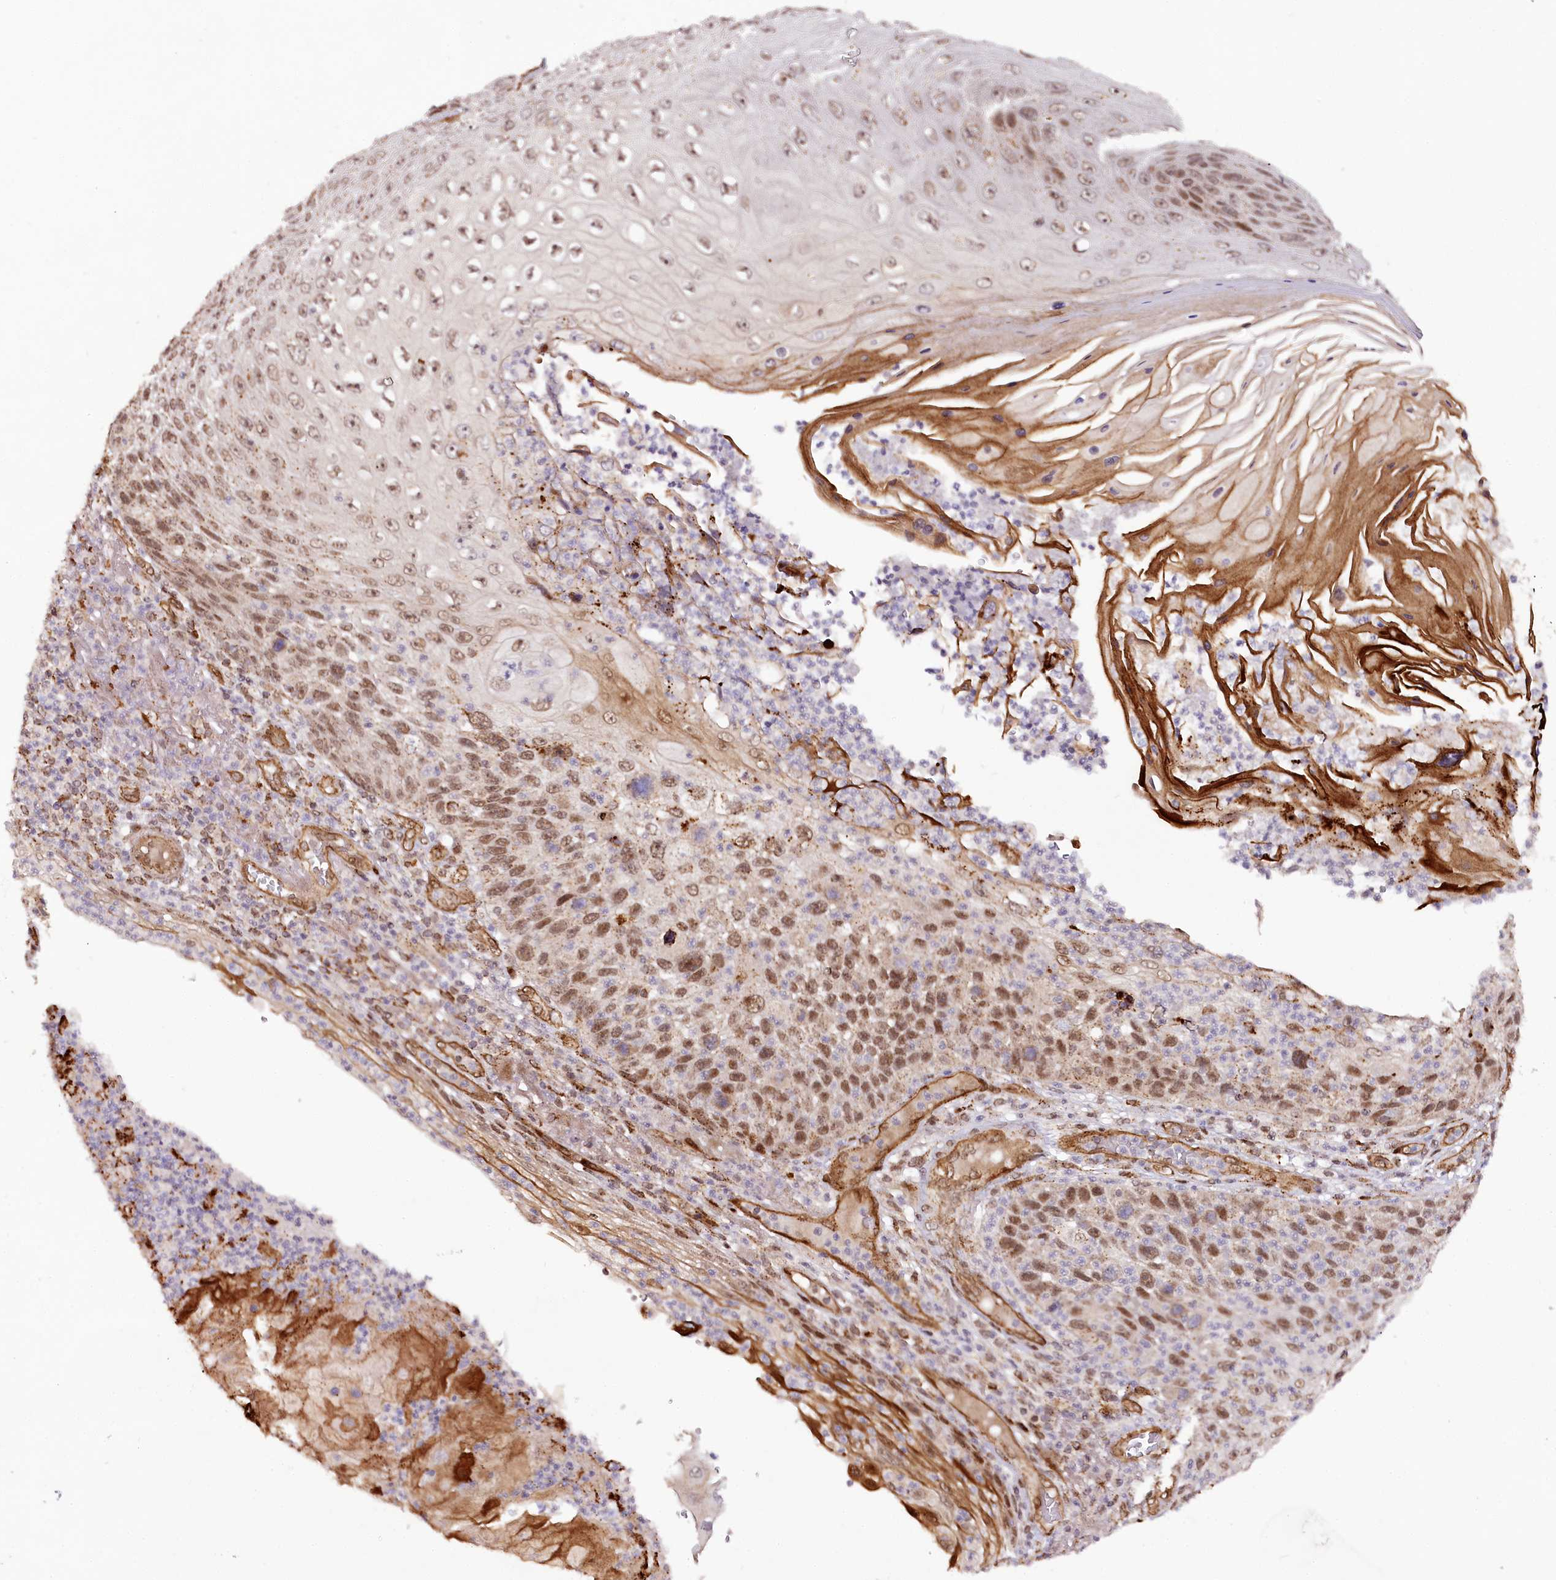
{"staining": {"intensity": "moderate", "quantity": "25%-75%", "location": "nuclear"}, "tissue": "skin cancer", "cell_type": "Tumor cells", "image_type": "cancer", "snomed": [{"axis": "morphology", "description": "Squamous cell carcinoma, NOS"}, {"axis": "topography", "description": "Skin"}], "caption": "Immunohistochemistry (IHC) histopathology image of neoplastic tissue: human skin cancer (squamous cell carcinoma) stained using immunohistochemistry (IHC) displays medium levels of moderate protein expression localized specifically in the nuclear of tumor cells, appearing as a nuclear brown color.", "gene": "COPG1", "patient": {"sex": "female", "age": 88}}